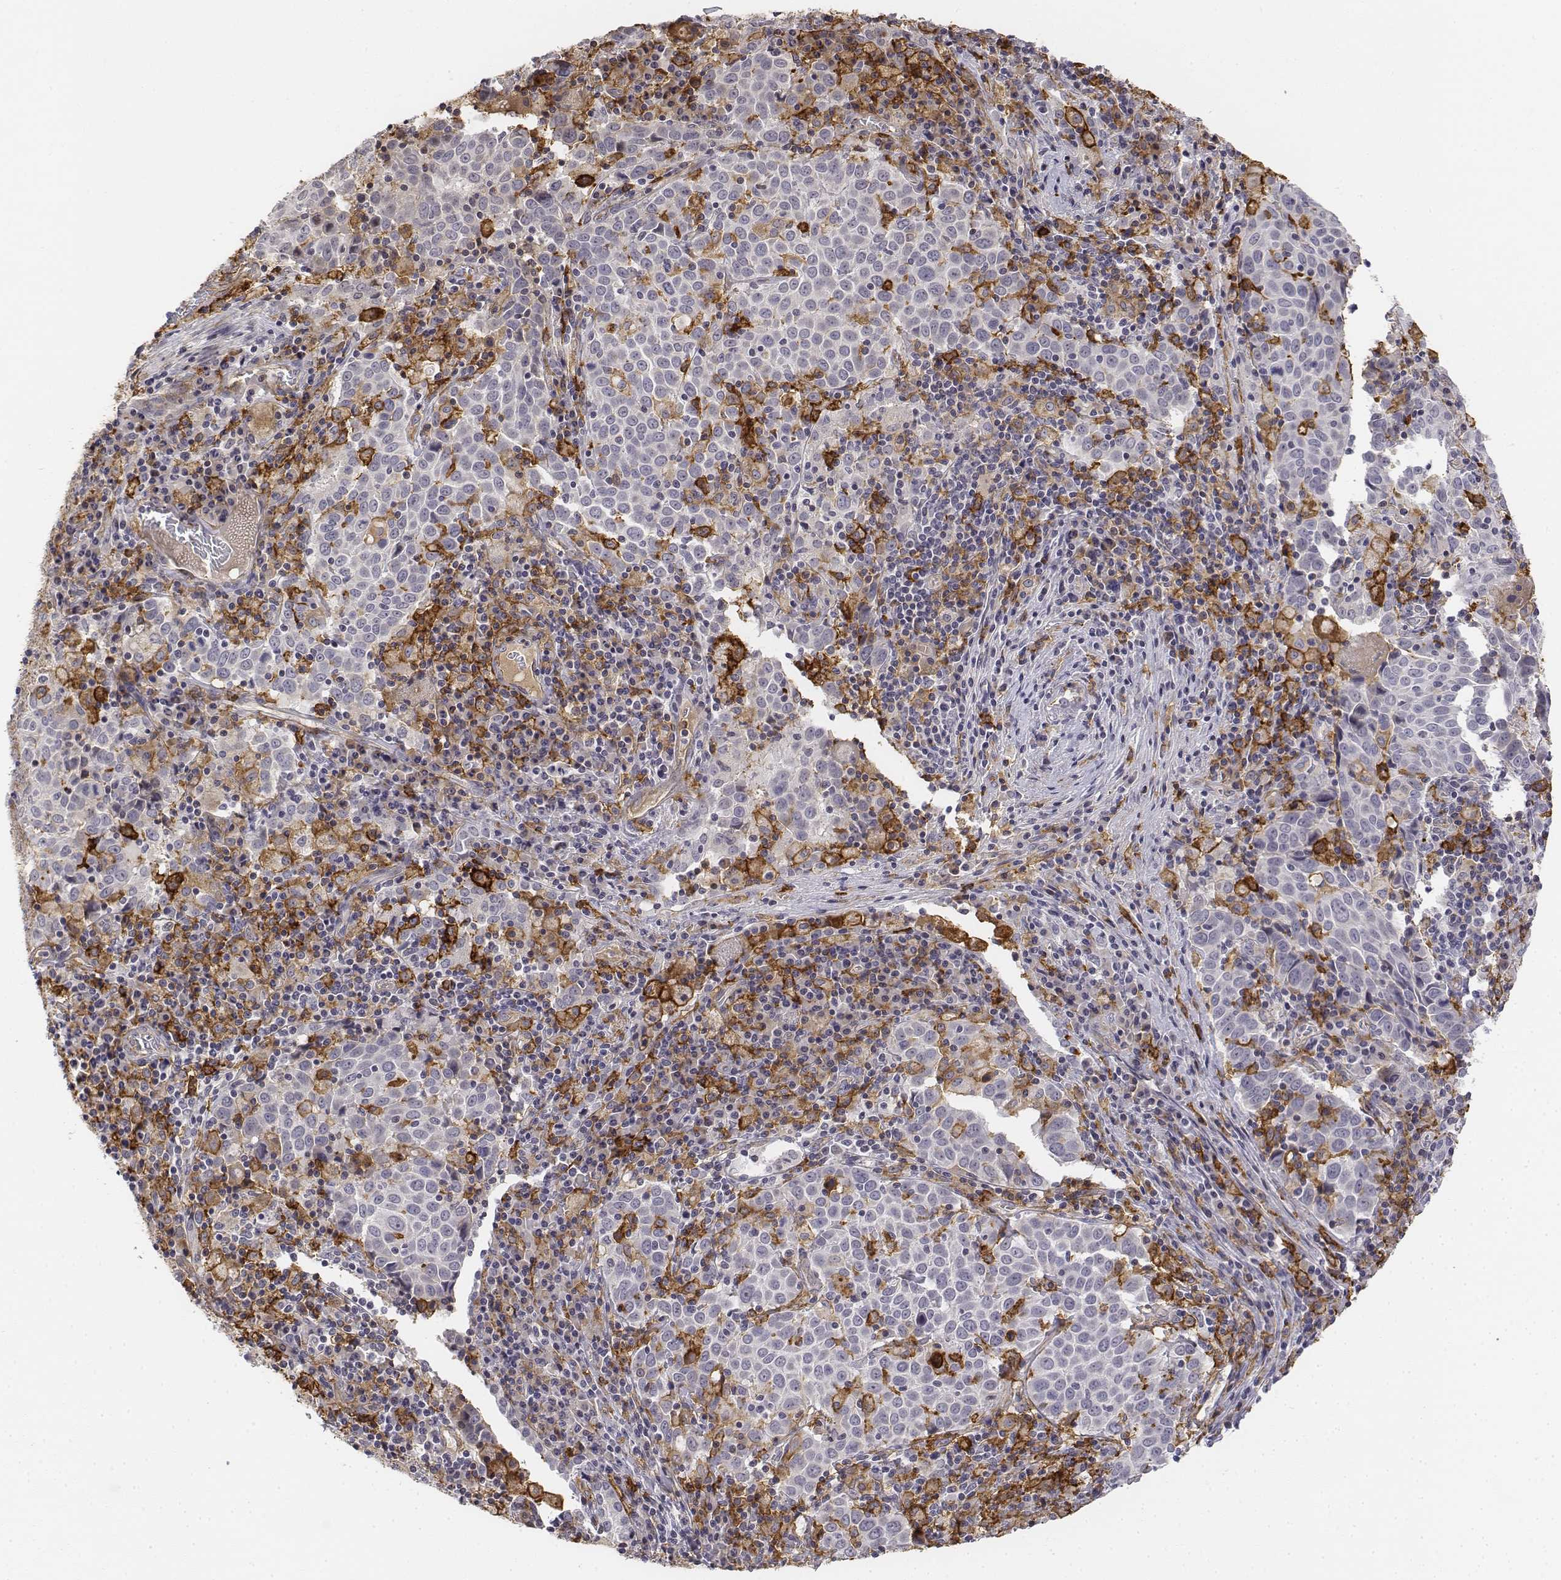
{"staining": {"intensity": "negative", "quantity": "none", "location": "none"}, "tissue": "lung cancer", "cell_type": "Tumor cells", "image_type": "cancer", "snomed": [{"axis": "morphology", "description": "Squamous cell carcinoma, NOS"}, {"axis": "topography", "description": "Lung"}], "caption": "High magnification brightfield microscopy of lung squamous cell carcinoma stained with DAB (brown) and counterstained with hematoxylin (blue): tumor cells show no significant staining.", "gene": "CD14", "patient": {"sex": "male", "age": 57}}